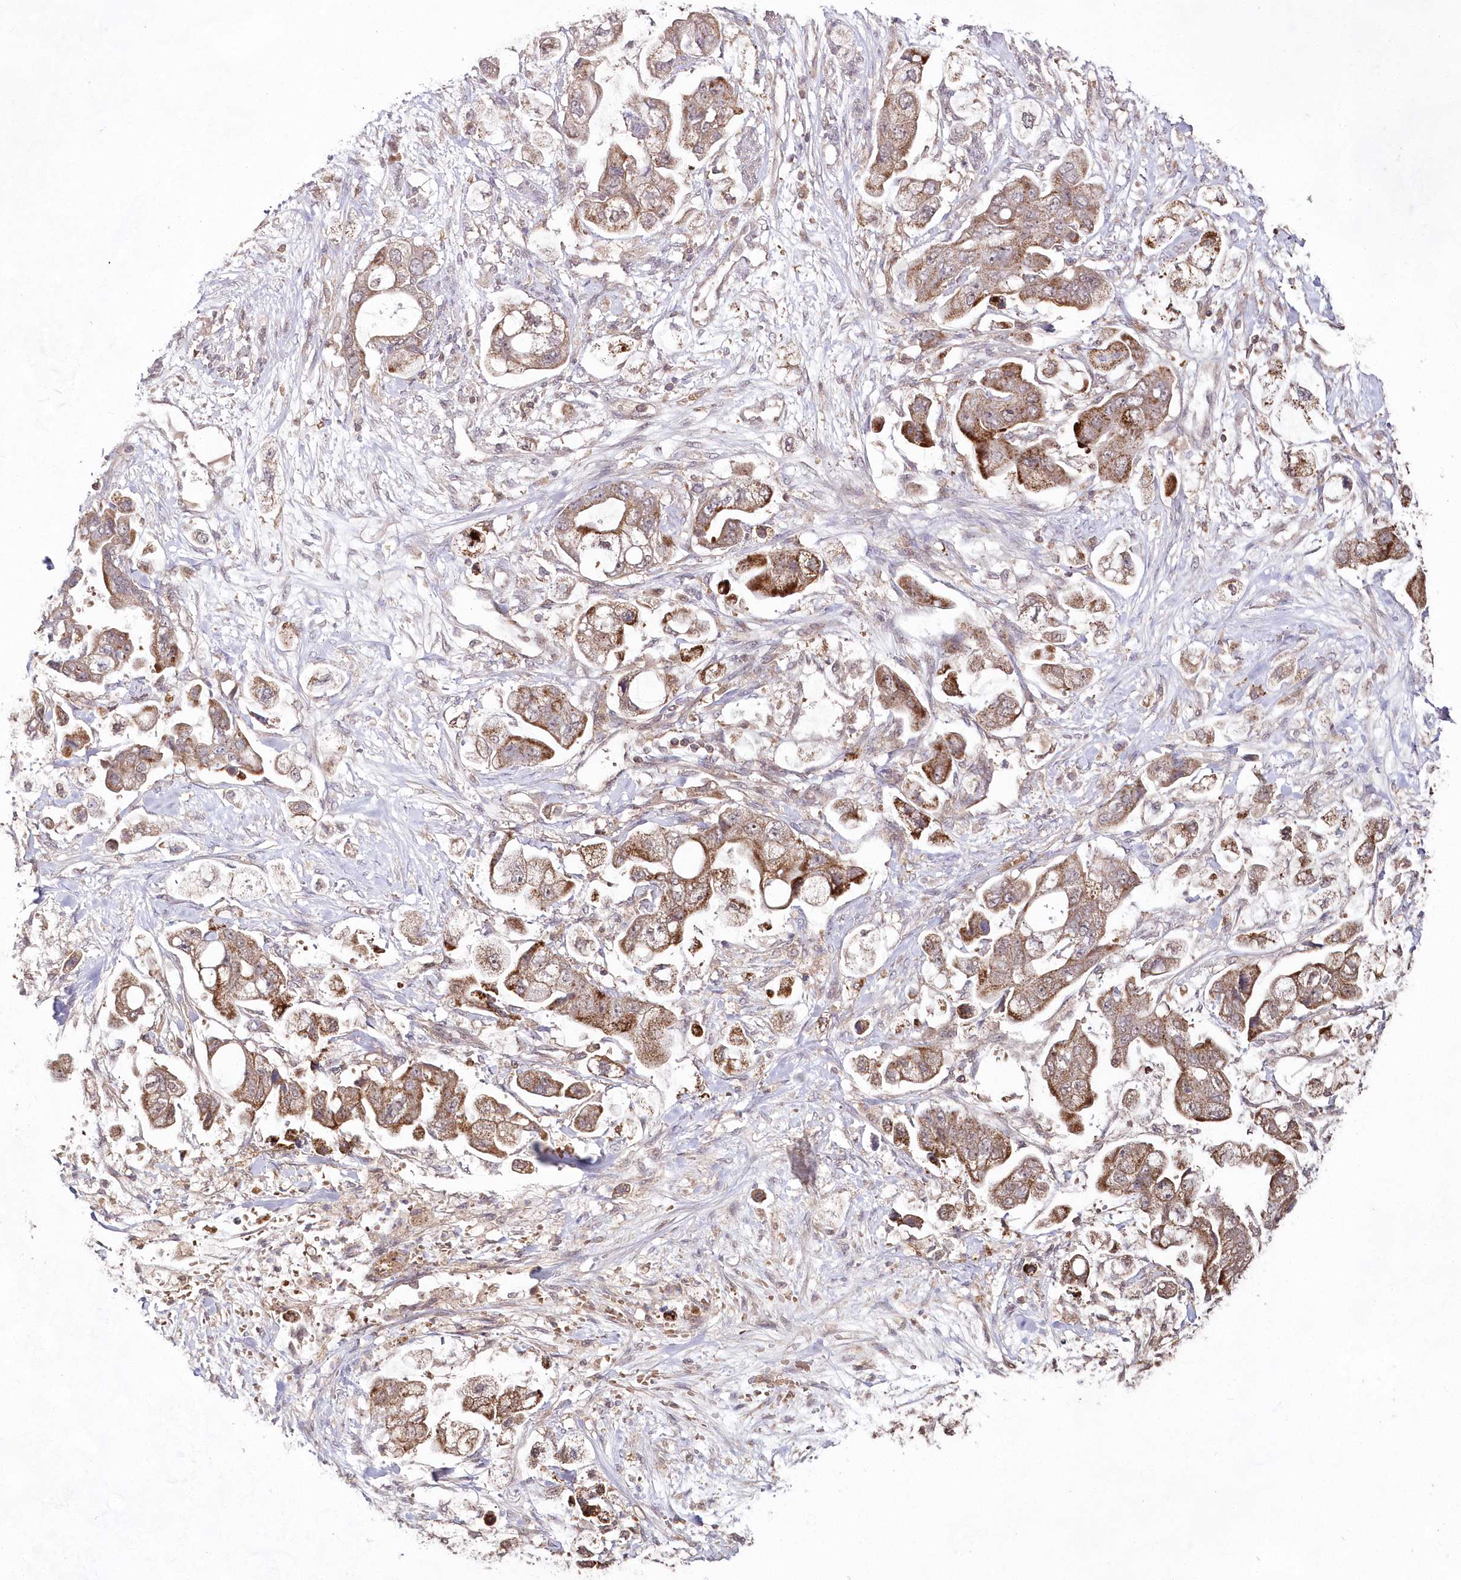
{"staining": {"intensity": "moderate", "quantity": ">75%", "location": "cytoplasmic/membranous"}, "tissue": "stomach cancer", "cell_type": "Tumor cells", "image_type": "cancer", "snomed": [{"axis": "morphology", "description": "Adenocarcinoma, NOS"}, {"axis": "topography", "description": "Stomach"}], "caption": "Immunohistochemical staining of stomach cancer shows medium levels of moderate cytoplasmic/membranous protein positivity in about >75% of tumor cells. (Stains: DAB in brown, nuclei in blue, Microscopy: brightfield microscopy at high magnification).", "gene": "IMPA1", "patient": {"sex": "male", "age": 62}}